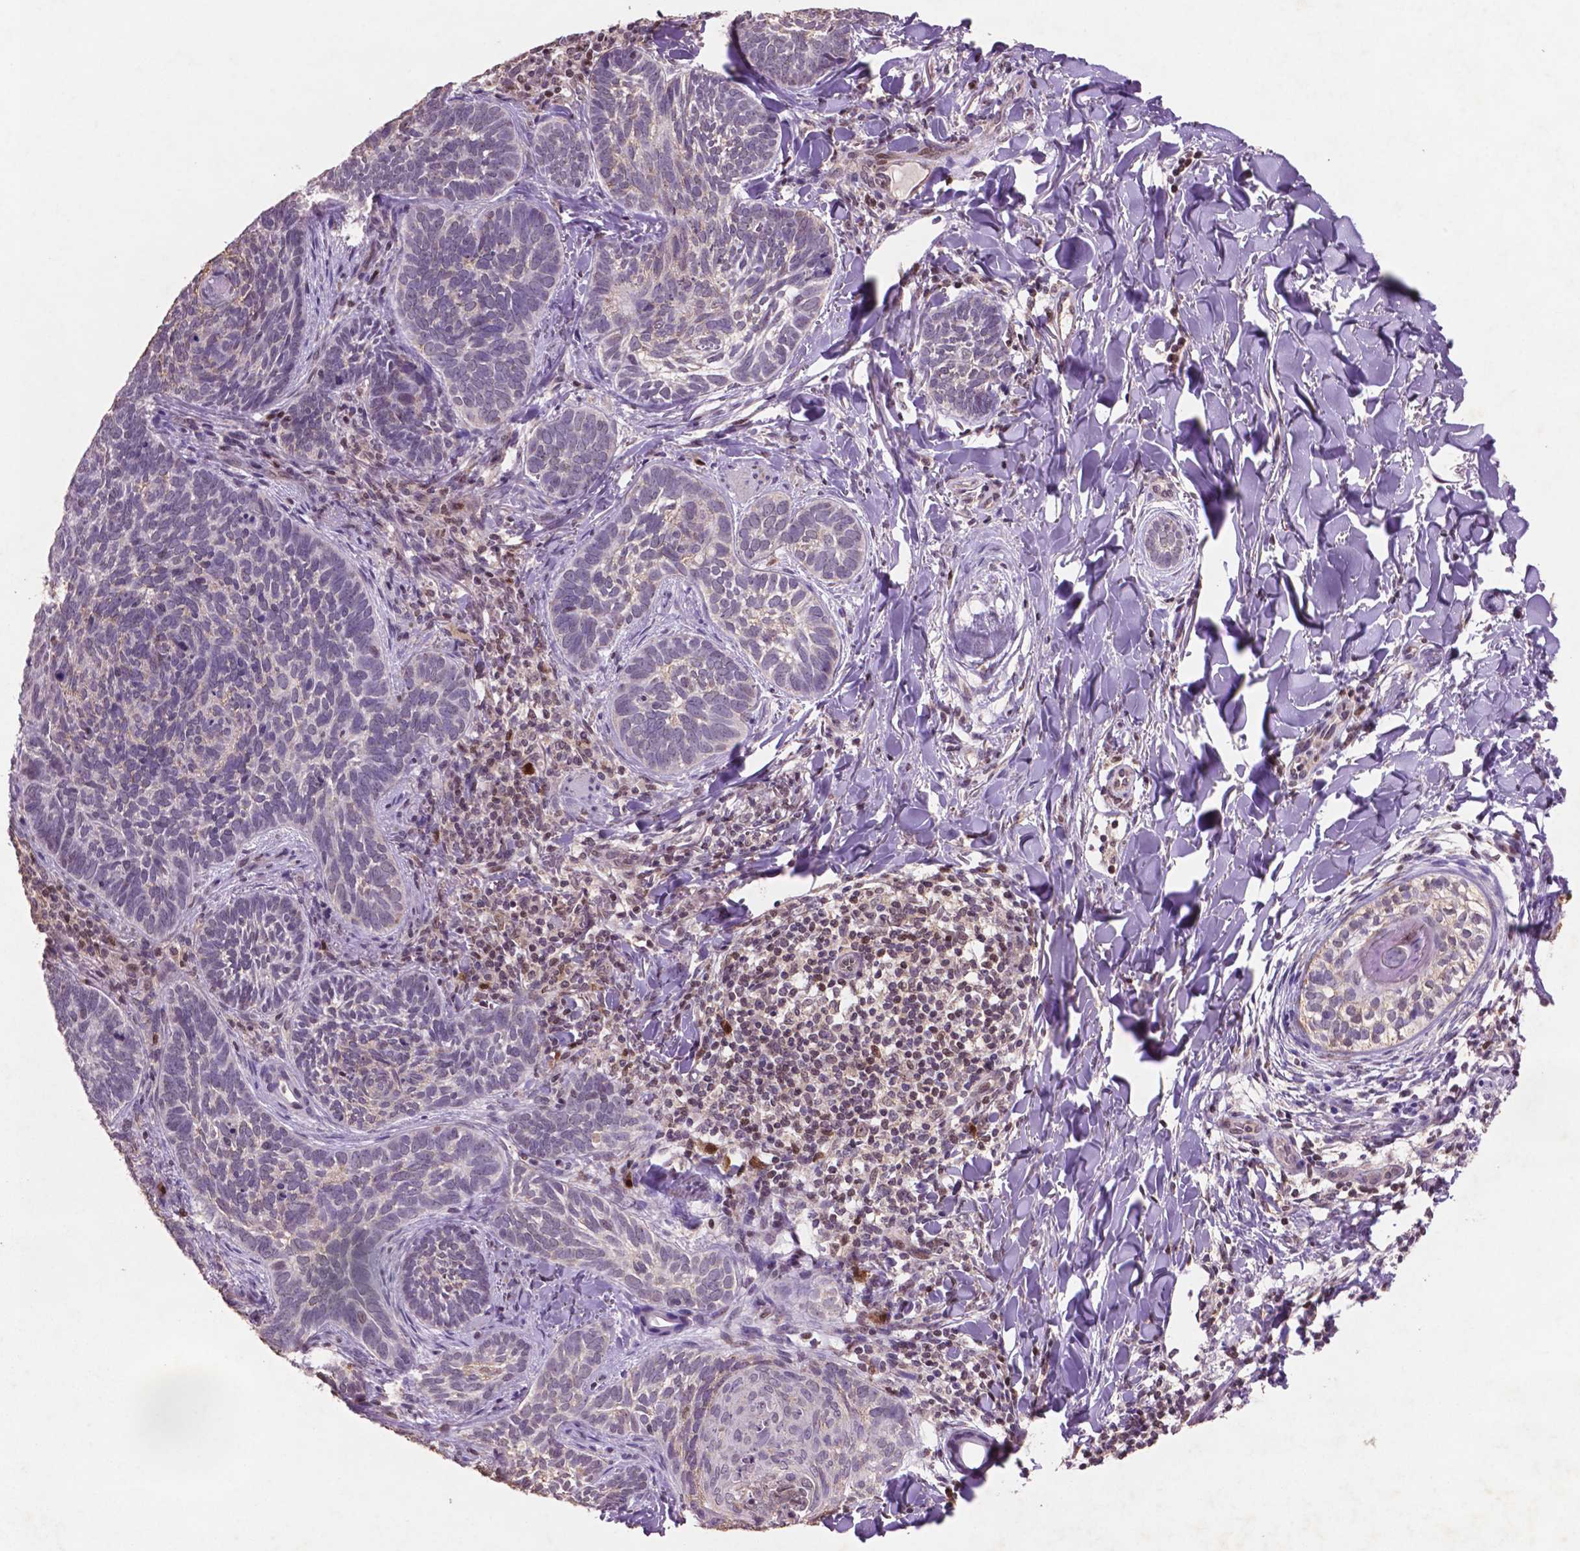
{"staining": {"intensity": "negative", "quantity": "none", "location": "none"}, "tissue": "skin cancer", "cell_type": "Tumor cells", "image_type": "cancer", "snomed": [{"axis": "morphology", "description": "Normal tissue, NOS"}, {"axis": "morphology", "description": "Basal cell carcinoma"}, {"axis": "topography", "description": "Skin"}], "caption": "IHC of skin cancer demonstrates no staining in tumor cells.", "gene": "GLRX", "patient": {"sex": "male", "age": 46}}